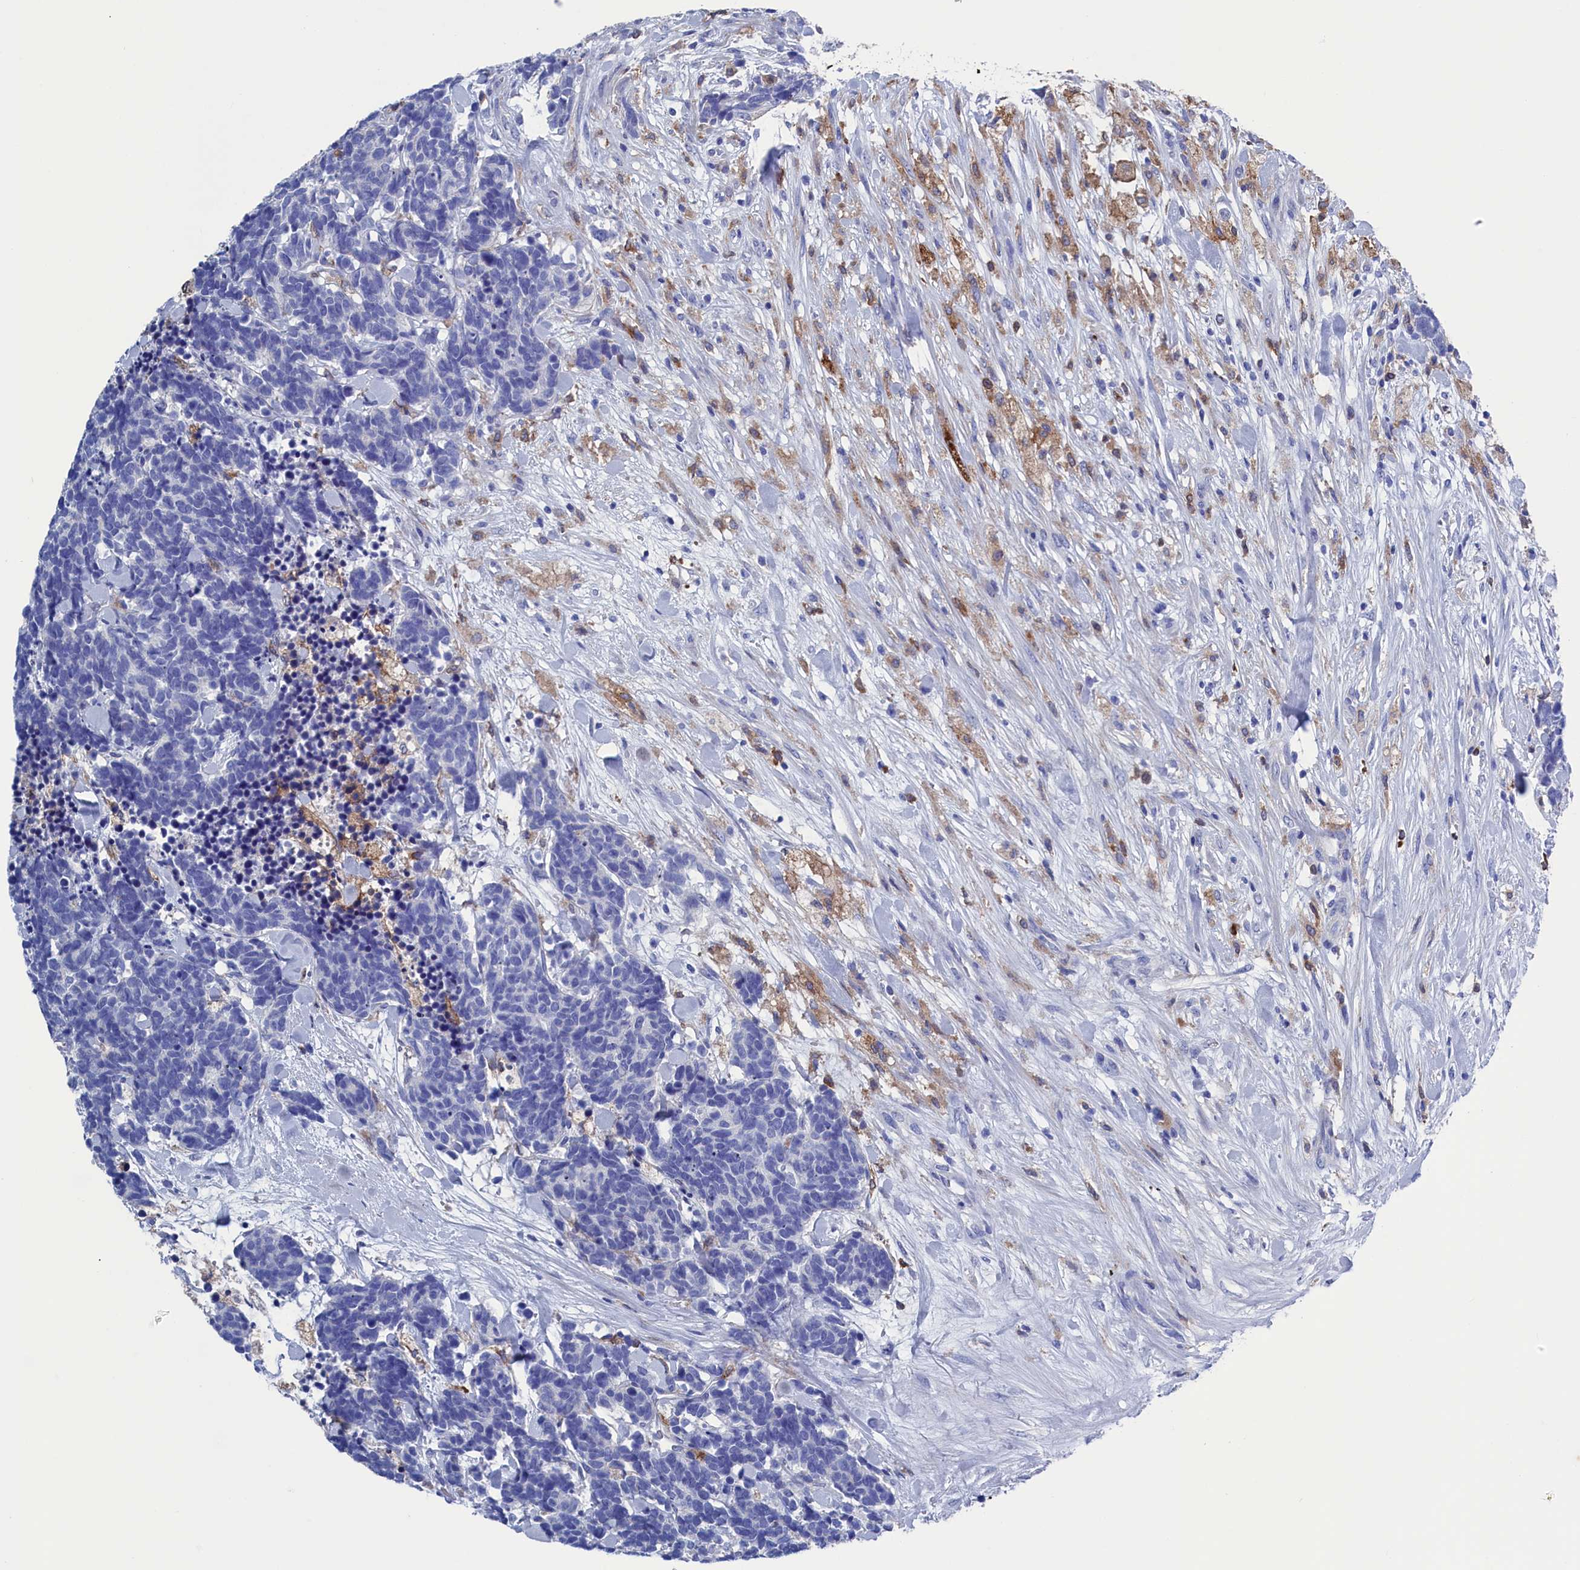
{"staining": {"intensity": "negative", "quantity": "none", "location": "none"}, "tissue": "carcinoid", "cell_type": "Tumor cells", "image_type": "cancer", "snomed": [{"axis": "morphology", "description": "Carcinoma, NOS"}, {"axis": "morphology", "description": "Carcinoid, malignant, NOS"}, {"axis": "topography", "description": "Prostate"}], "caption": "Immunohistochemistry (IHC) image of carcinoma stained for a protein (brown), which reveals no expression in tumor cells.", "gene": "TYROBP", "patient": {"sex": "male", "age": 57}}